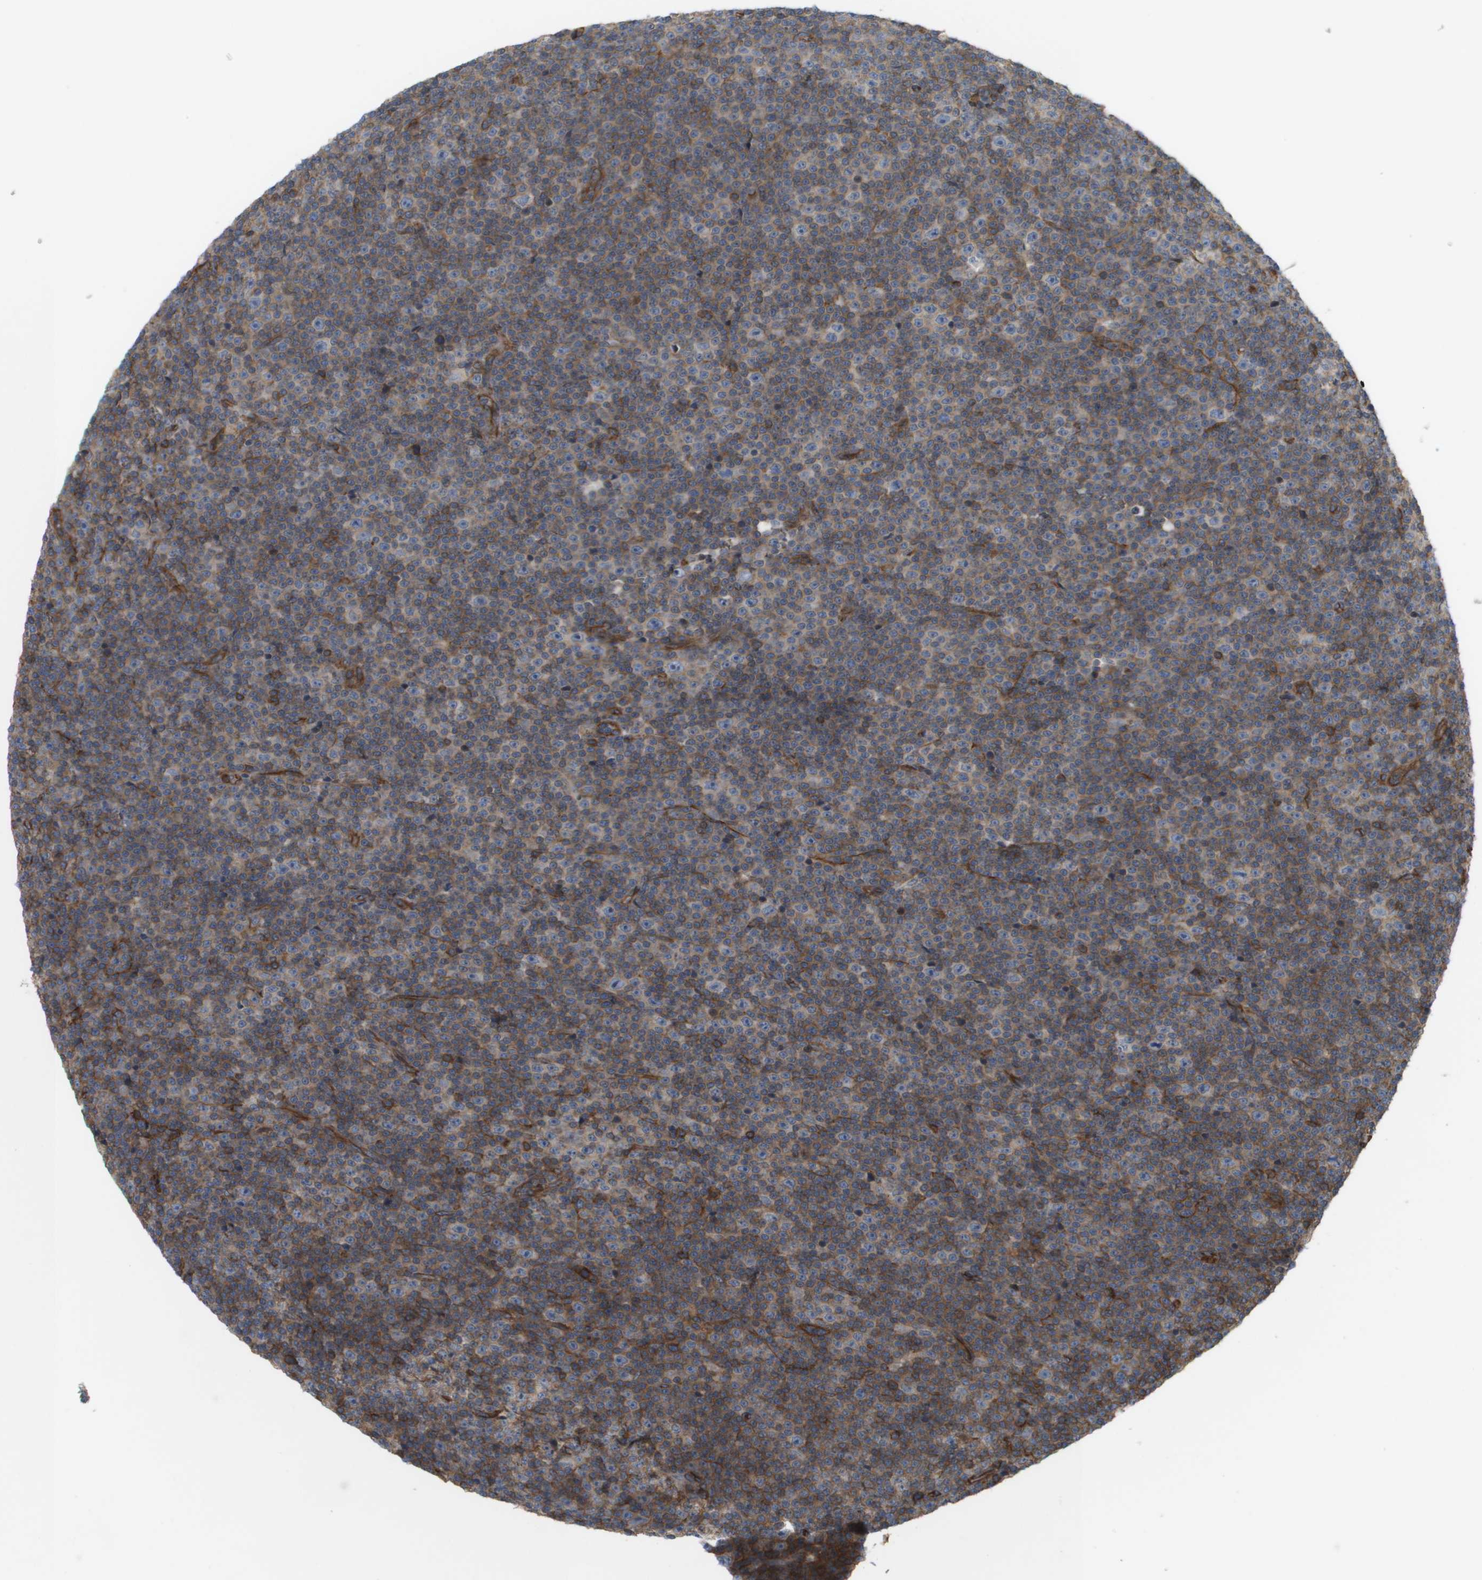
{"staining": {"intensity": "weak", "quantity": ">75%", "location": "cytoplasmic/membranous"}, "tissue": "lymphoma", "cell_type": "Tumor cells", "image_type": "cancer", "snomed": [{"axis": "morphology", "description": "Malignant lymphoma, non-Hodgkin's type, Low grade"}, {"axis": "topography", "description": "Lymph node"}], "caption": "Weak cytoplasmic/membranous staining is present in approximately >75% of tumor cells in low-grade malignant lymphoma, non-Hodgkin's type. (DAB (3,3'-diaminobenzidine) = brown stain, brightfield microscopy at high magnification).", "gene": "SGMS2", "patient": {"sex": "female", "age": 67}}